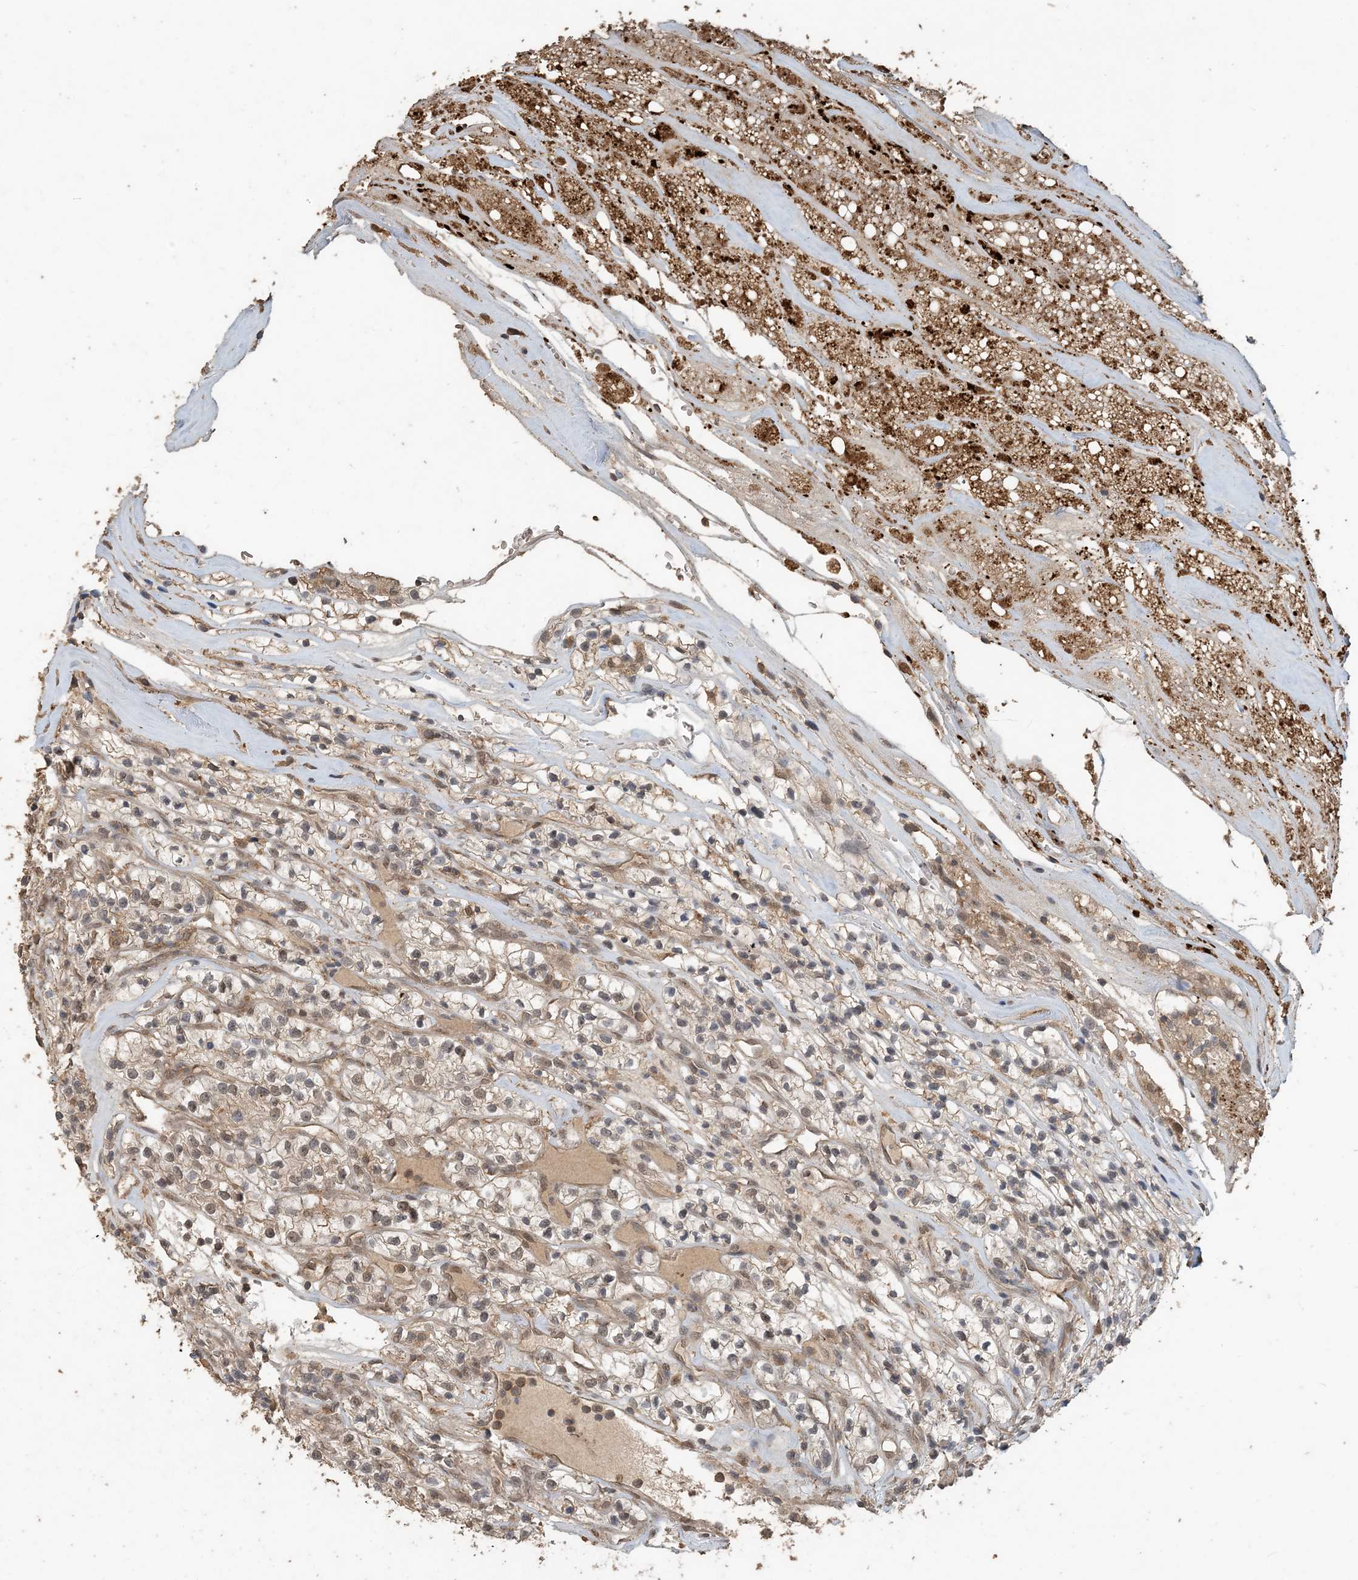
{"staining": {"intensity": "weak", "quantity": "25%-75%", "location": "cytoplasmic/membranous,nuclear"}, "tissue": "renal cancer", "cell_type": "Tumor cells", "image_type": "cancer", "snomed": [{"axis": "morphology", "description": "Adenocarcinoma, NOS"}, {"axis": "topography", "description": "Kidney"}], "caption": "A photomicrograph of renal cancer (adenocarcinoma) stained for a protein shows weak cytoplasmic/membranous and nuclear brown staining in tumor cells.", "gene": "ZC3H12A", "patient": {"sex": "female", "age": 57}}